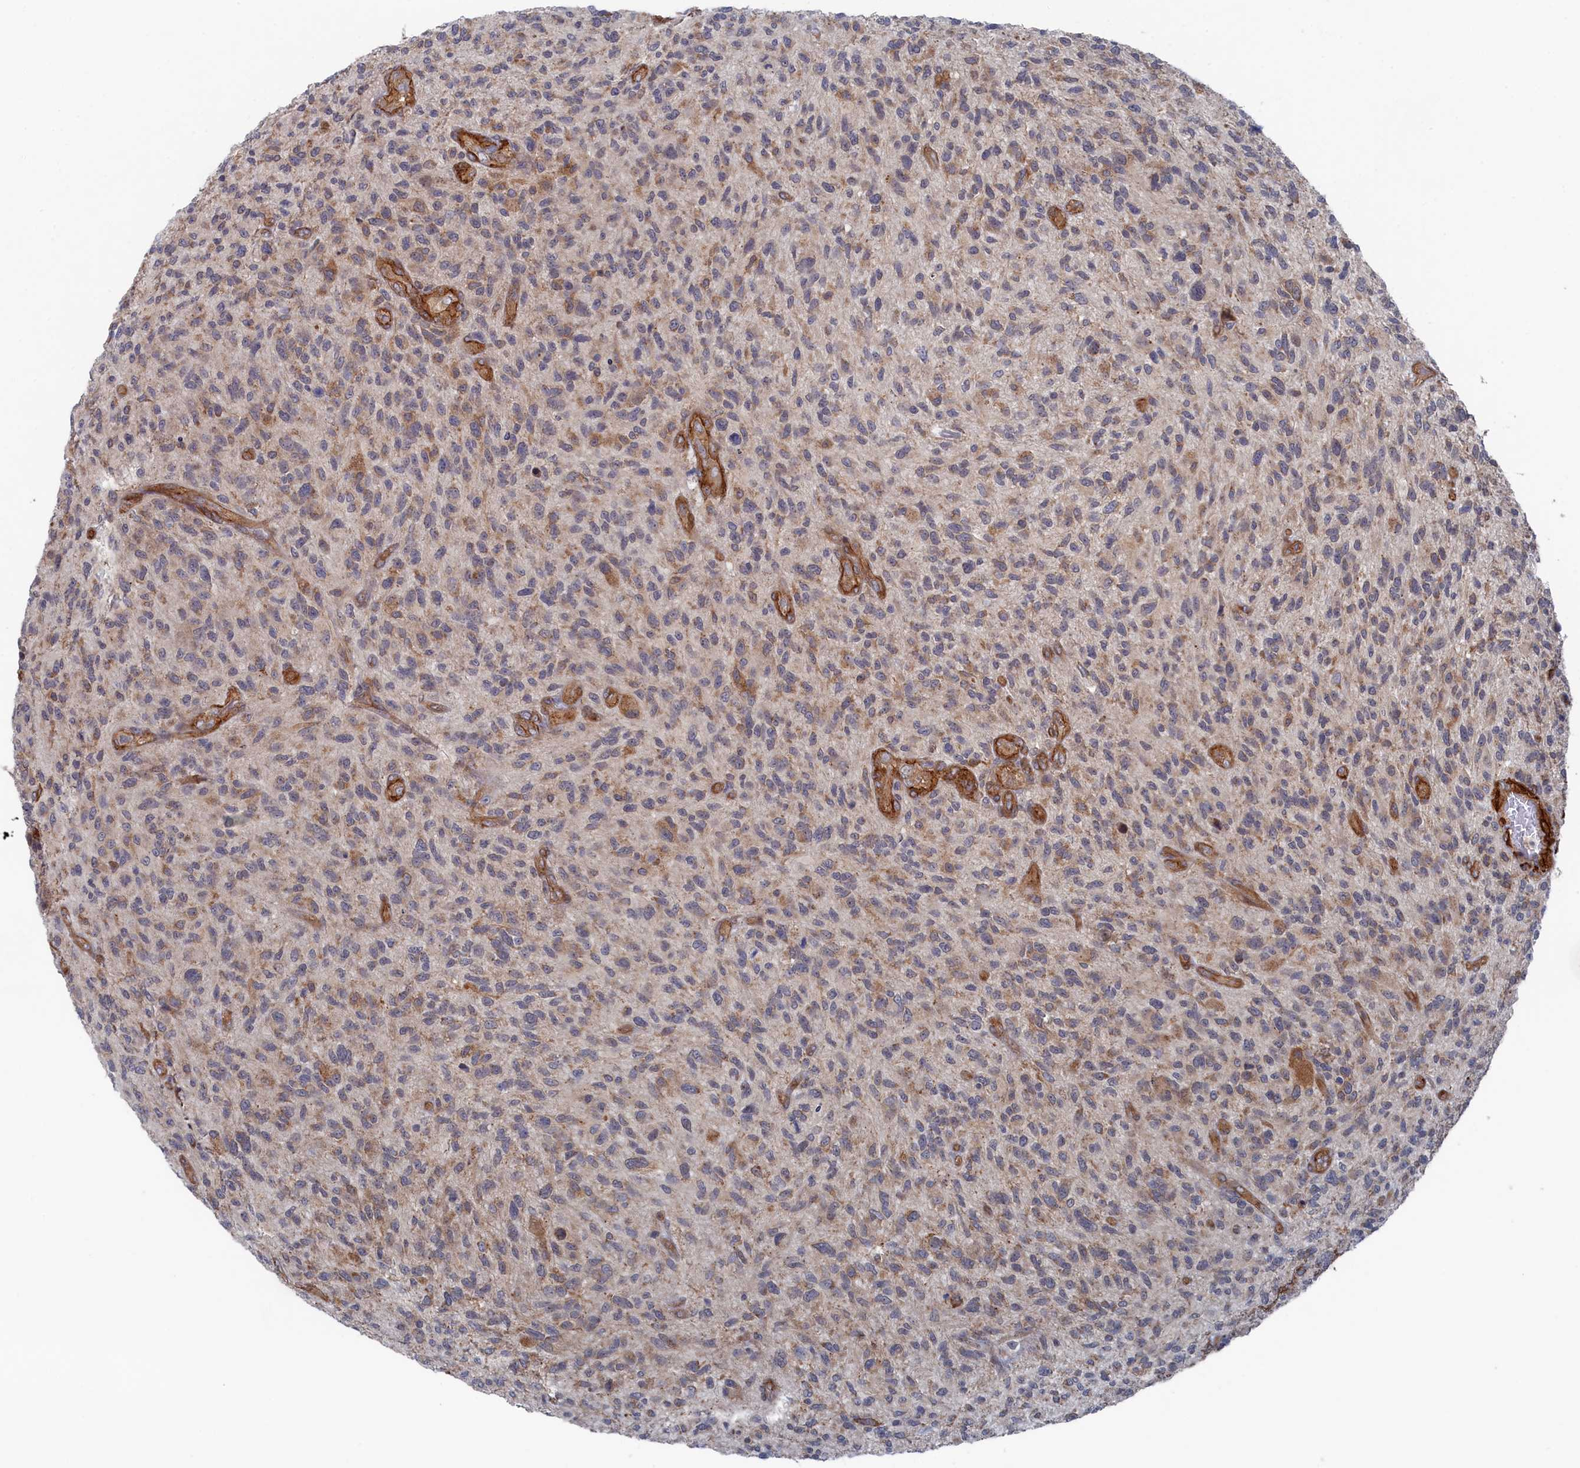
{"staining": {"intensity": "weak", "quantity": "25%-75%", "location": "cytoplasmic/membranous"}, "tissue": "glioma", "cell_type": "Tumor cells", "image_type": "cancer", "snomed": [{"axis": "morphology", "description": "Glioma, malignant, High grade"}, {"axis": "topography", "description": "Brain"}], "caption": "Weak cytoplasmic/membranous protein positivity is identified in about 25%-75% of tumor cells in glioma.", "gene": "FILIP1L", "patient": {"sex": "male", "age": 47}}